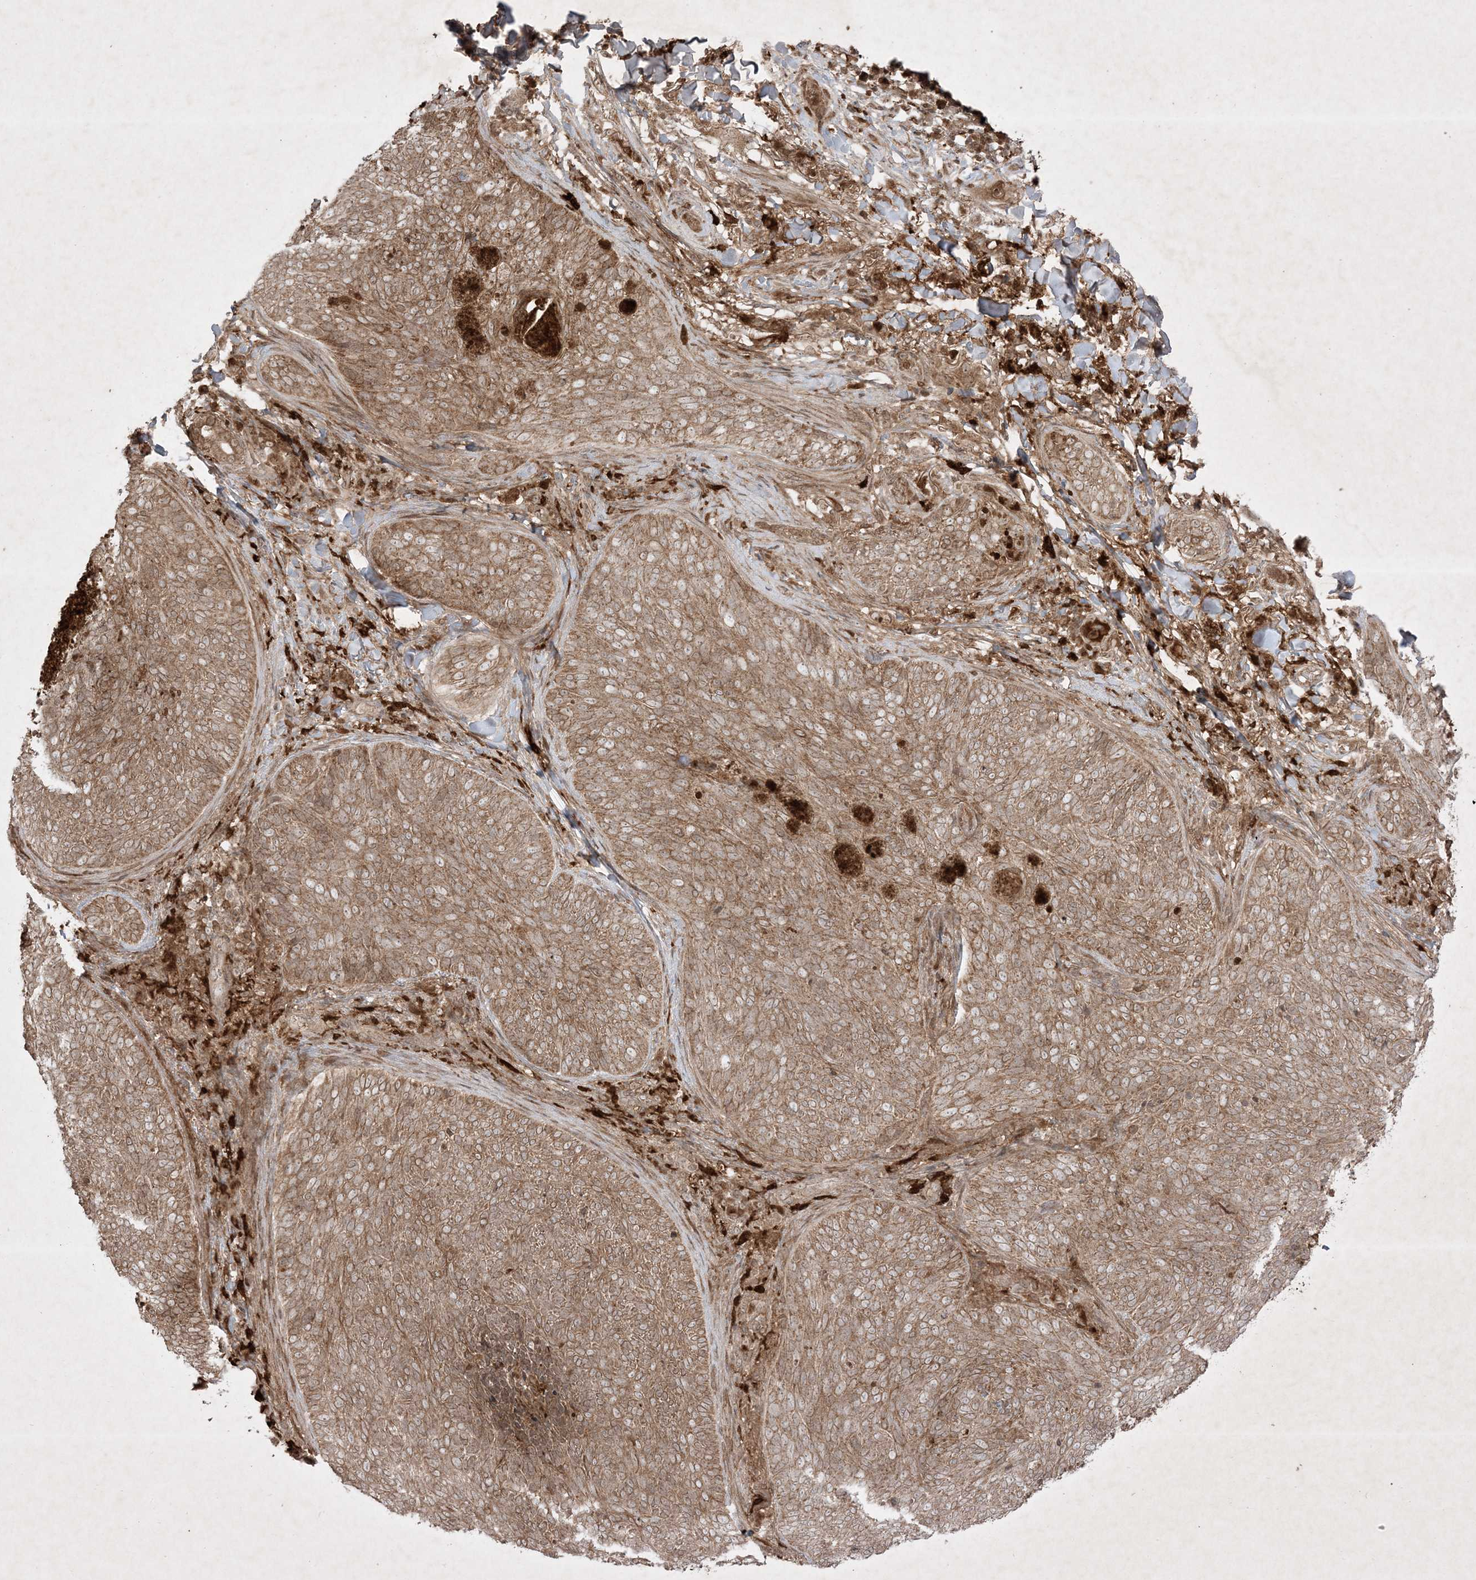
{"staining": {"intensity": "moderate", "quantity": ">75%", "location": "cytoplasmic/membranous"}, "tissue": "skin cancer", "cell_type": "Tumor cells", "image_type": "cancer", "snomed": [{"axis": "morphology", "description": "Basal cell carcinoma"}, {"axis": "topography", "description": "Skin"}], "caption": "A medium amount of moderate cytoplasmic/membranous staining is appreciated in about >75% of tumor cells in skin basal cell carcinoma tissue.", "gene": "PTK6", "patient": {"sex": "male", "age": 85}}